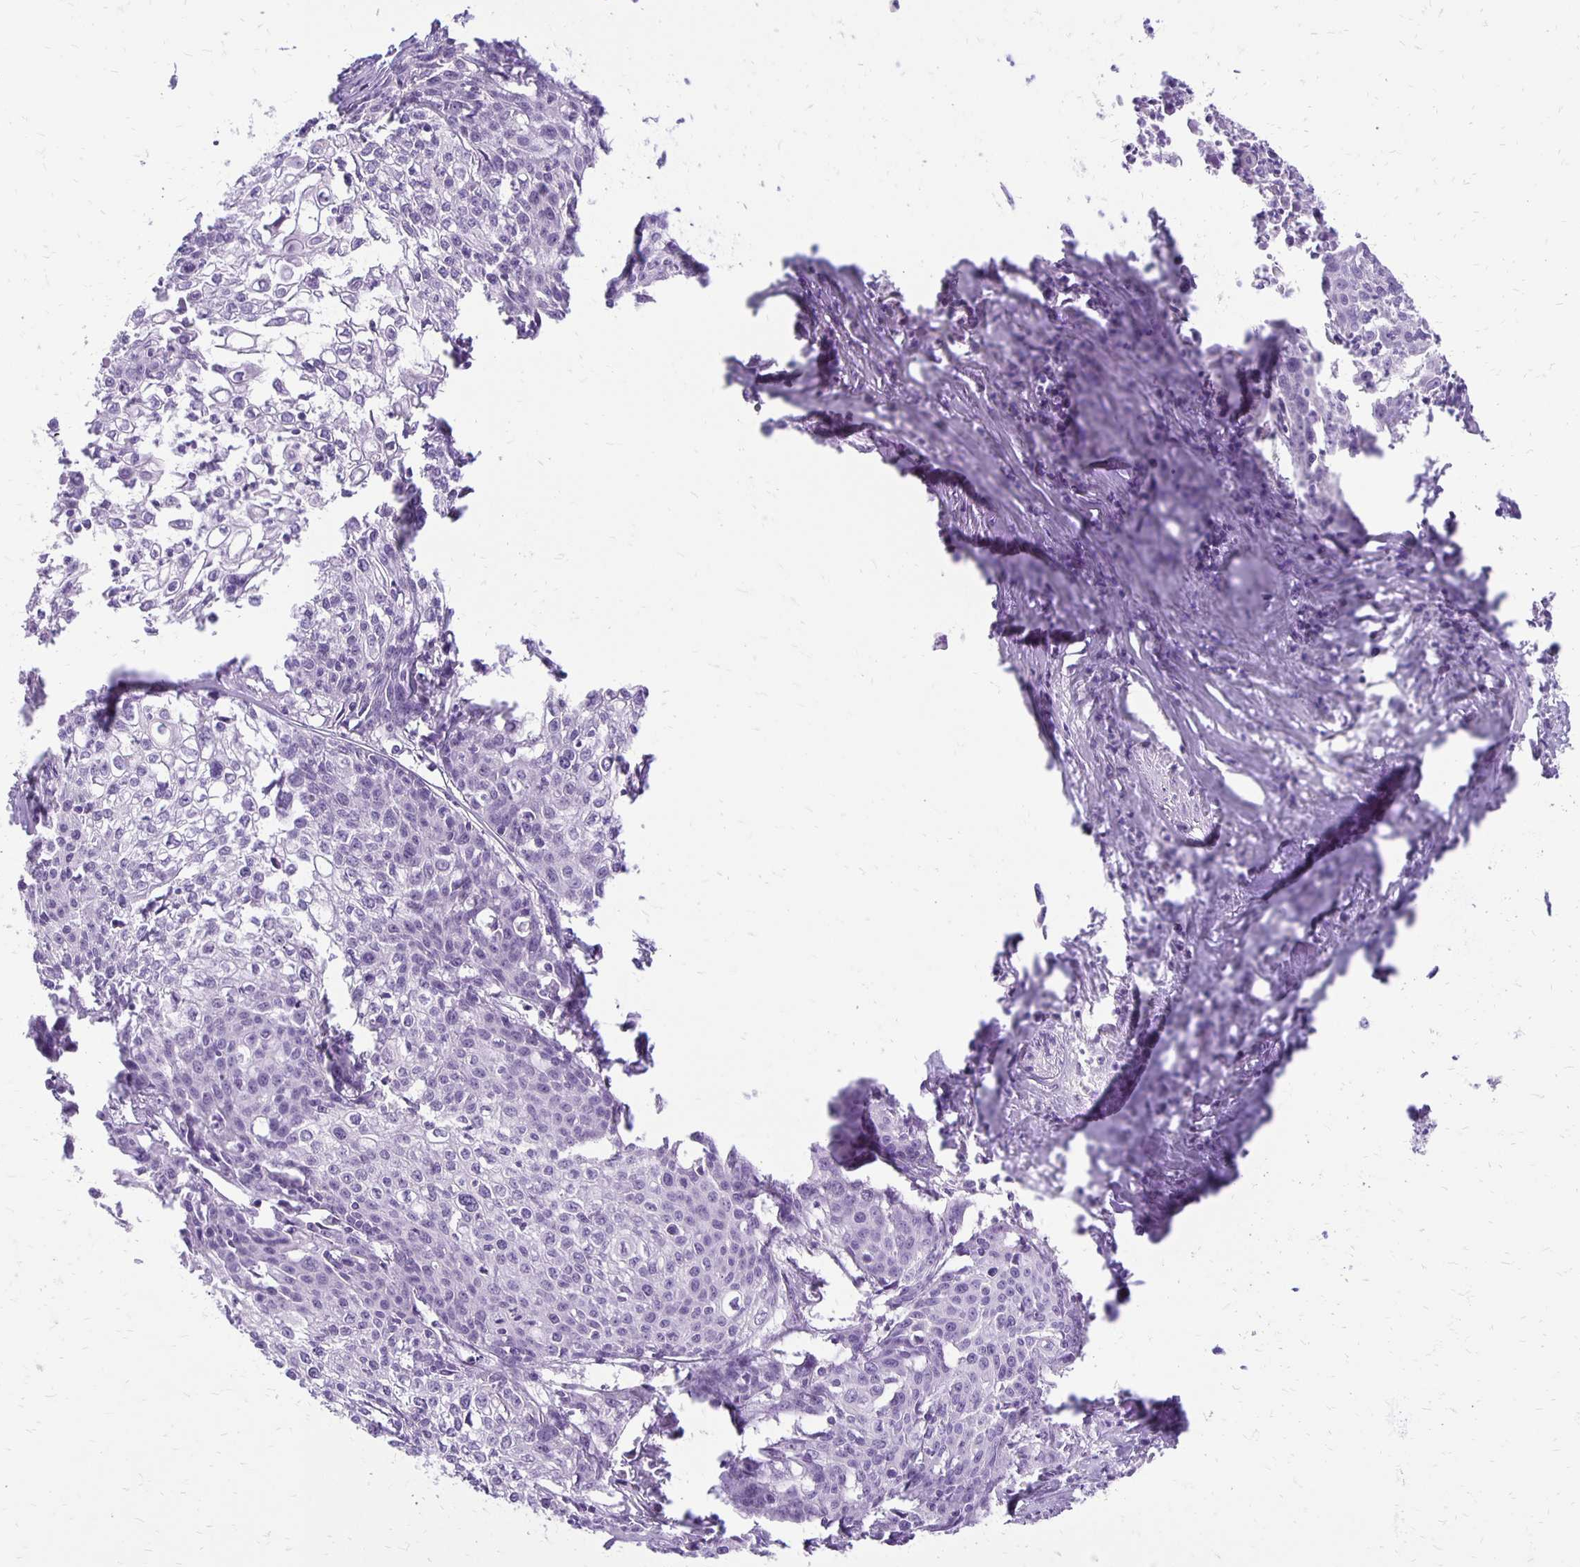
{"staining": {"intensity": "negative", "quantity": "none", "location": "none"}, "tissue": "cervical cancer", "cell_type": "Tumor cells", "image_type": "cancer", "snomed": [{"axis": "morphology", "description": "Squamous cell carcinoma, NOS"}, {"axis": "topography", "description": "Cervix"}], "caption": "This is an immunohistochemistry (IHC) photomicrograph of human cervical cancer. There is no positivity in tumor cells.", "gene": "ANKRD45", "patient": {"sex": "female", "age": 39}}